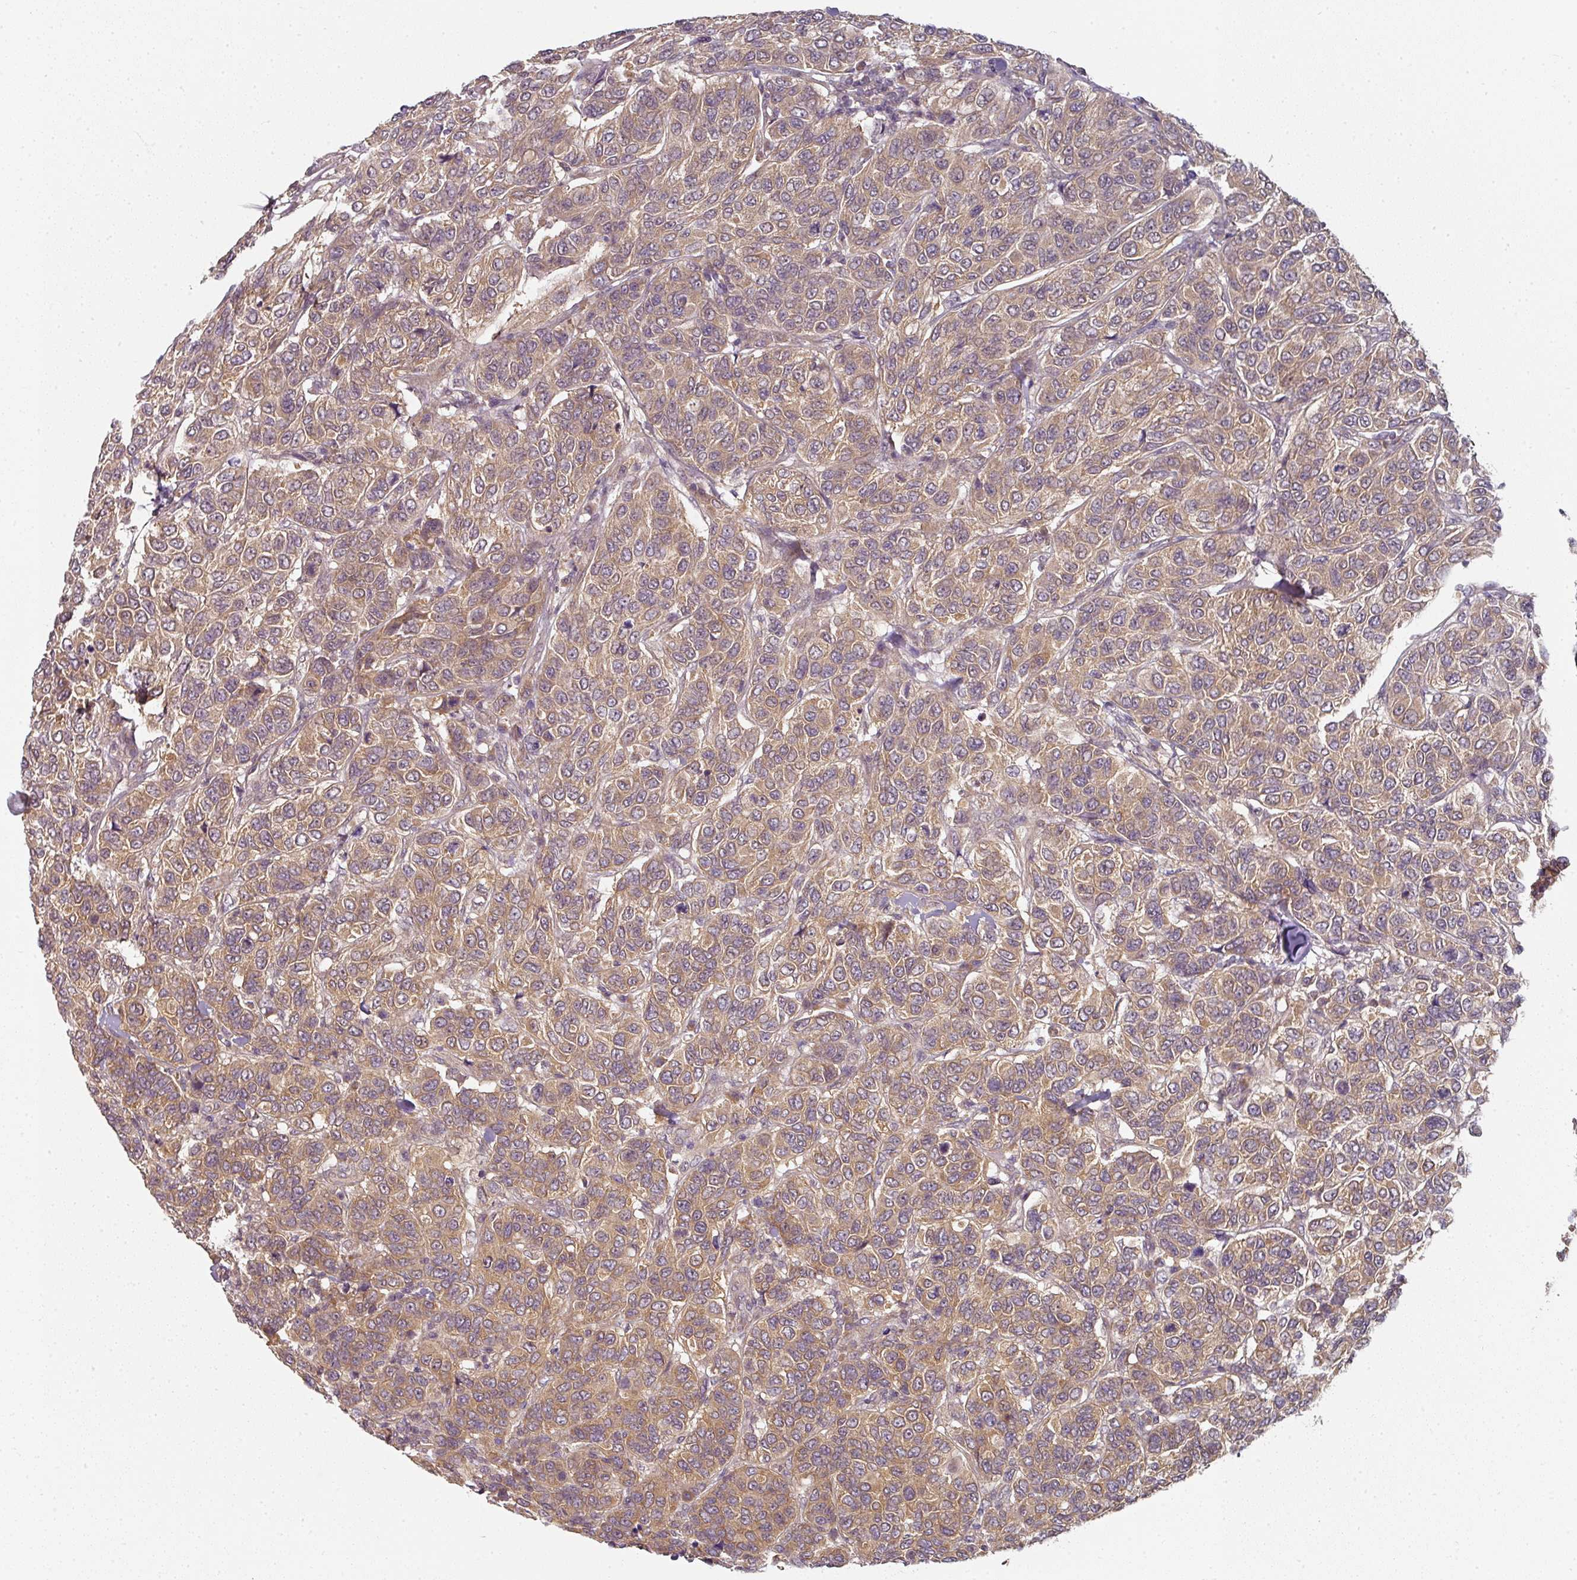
{"staining": {"intensity": "moderate", "quantity": ">75%", "location": "cytoplasmic/membranous"}, "tissue": "breast cancer", "cell_type": "Tumor cells", "image_type": "cancer", "snomed": [{"axis": "morphology", "description": "Duct carcinoma"}, {"axis": "topography", "description": "Breast"}], "caption": "IHC of breast intraductal carcinoma displays medium levels of moderate cytoplasmic/membranous positivity in about >75% of tumor cells. (DAB = brown stain, brightfield microscopy at high magnification).", "gene": "MAP2K2", "patient": {"sex": "female", "age": 55}}